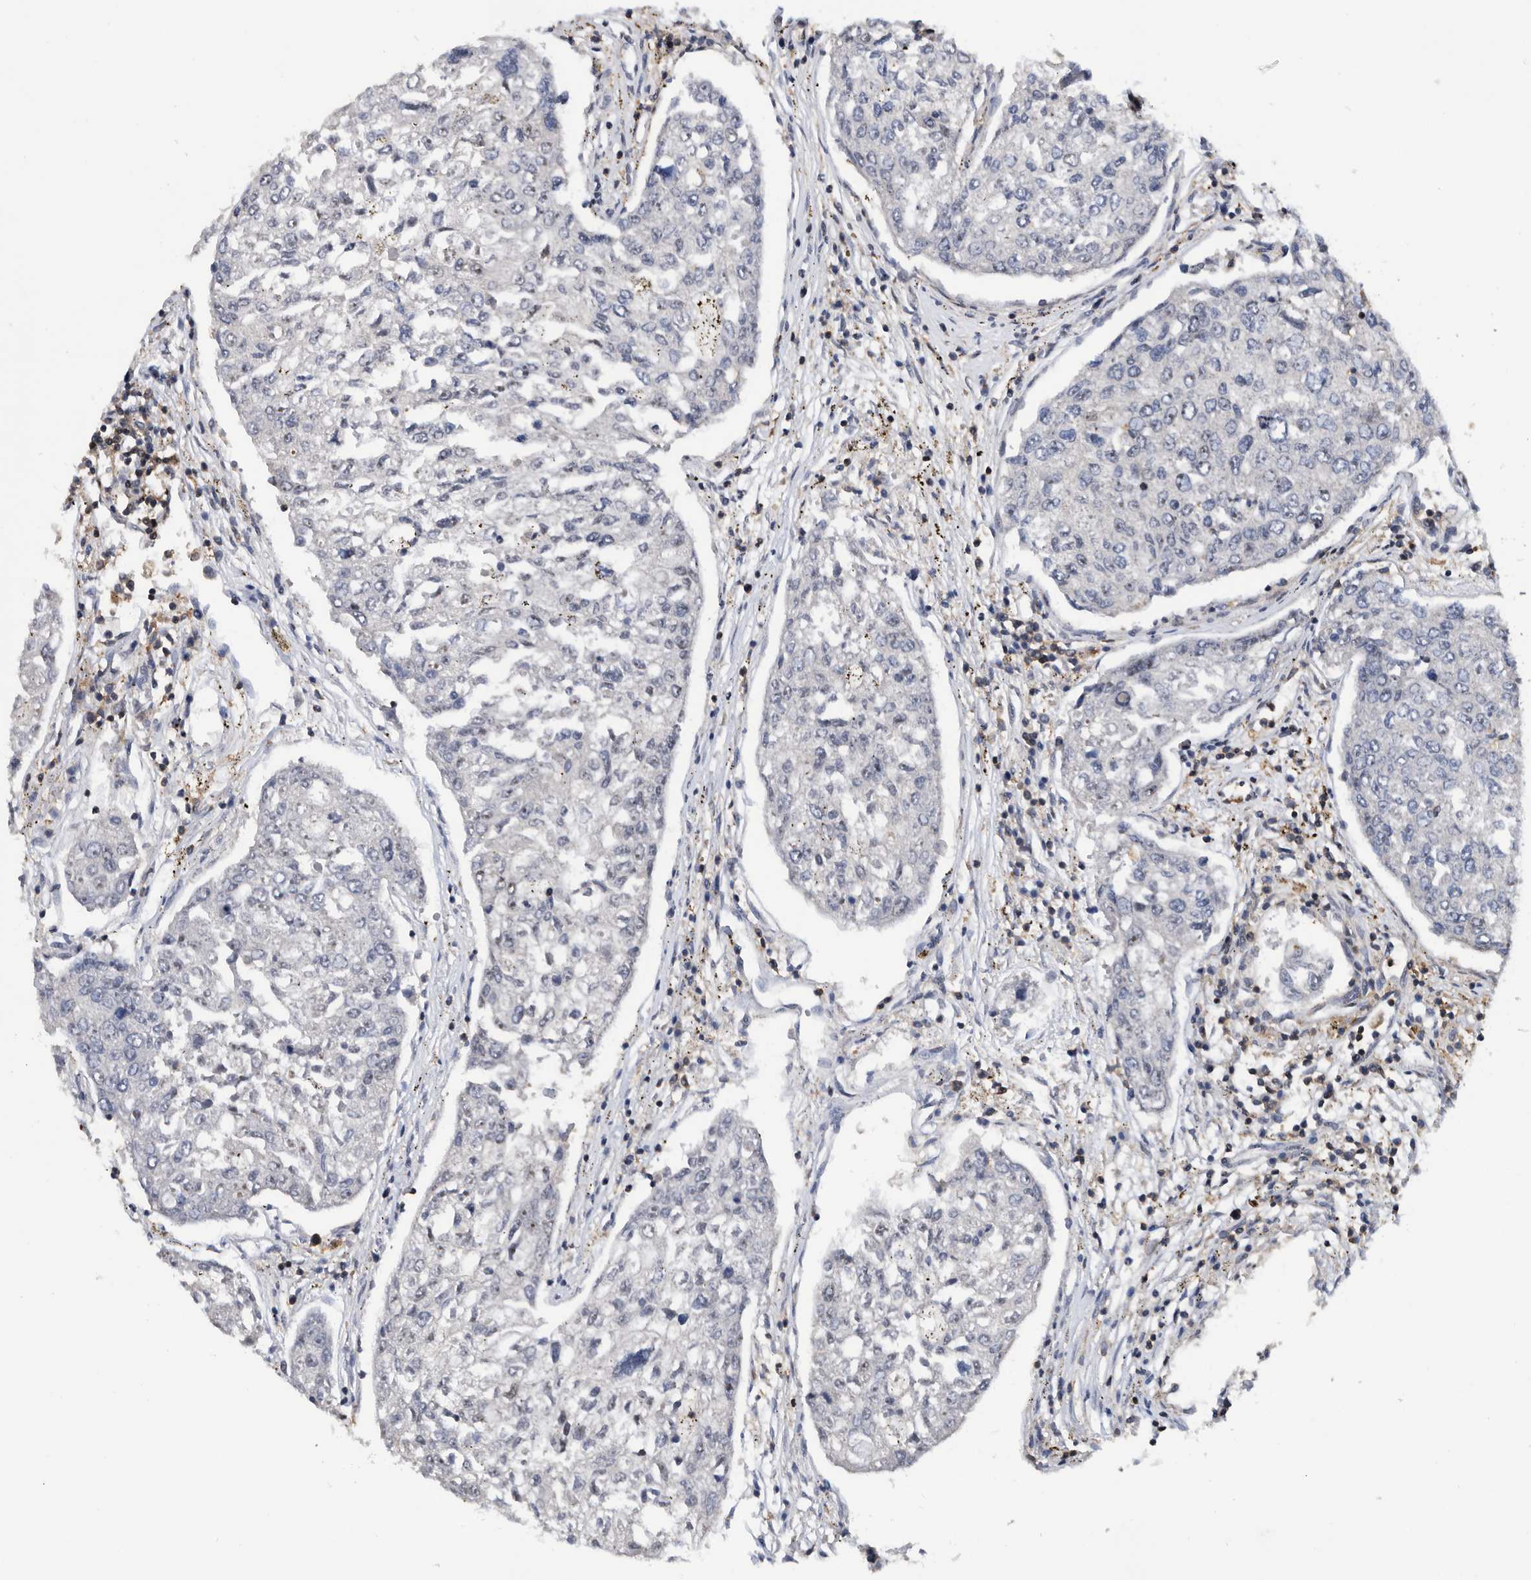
{"staining": {"intensity": "negative", "quantity": "none", "location": "none"}, "tissue": "urothelial cancer", "cell_type": "Tumor cells", "image_type": "cancer", "snomed": [{"axis": "morphology", "description": "Urothelial carcinoma, High grade"}, {"axis": "topography", "description": "Lymph node"}, {"axis": "topography", "description": "Urinary bladder"}], "caption": "Image shows no significant protein positivity in tumor cells of urothelial cancer.", "gene": "ZNF260", "patient": {"sex": "male", "age": 51}}